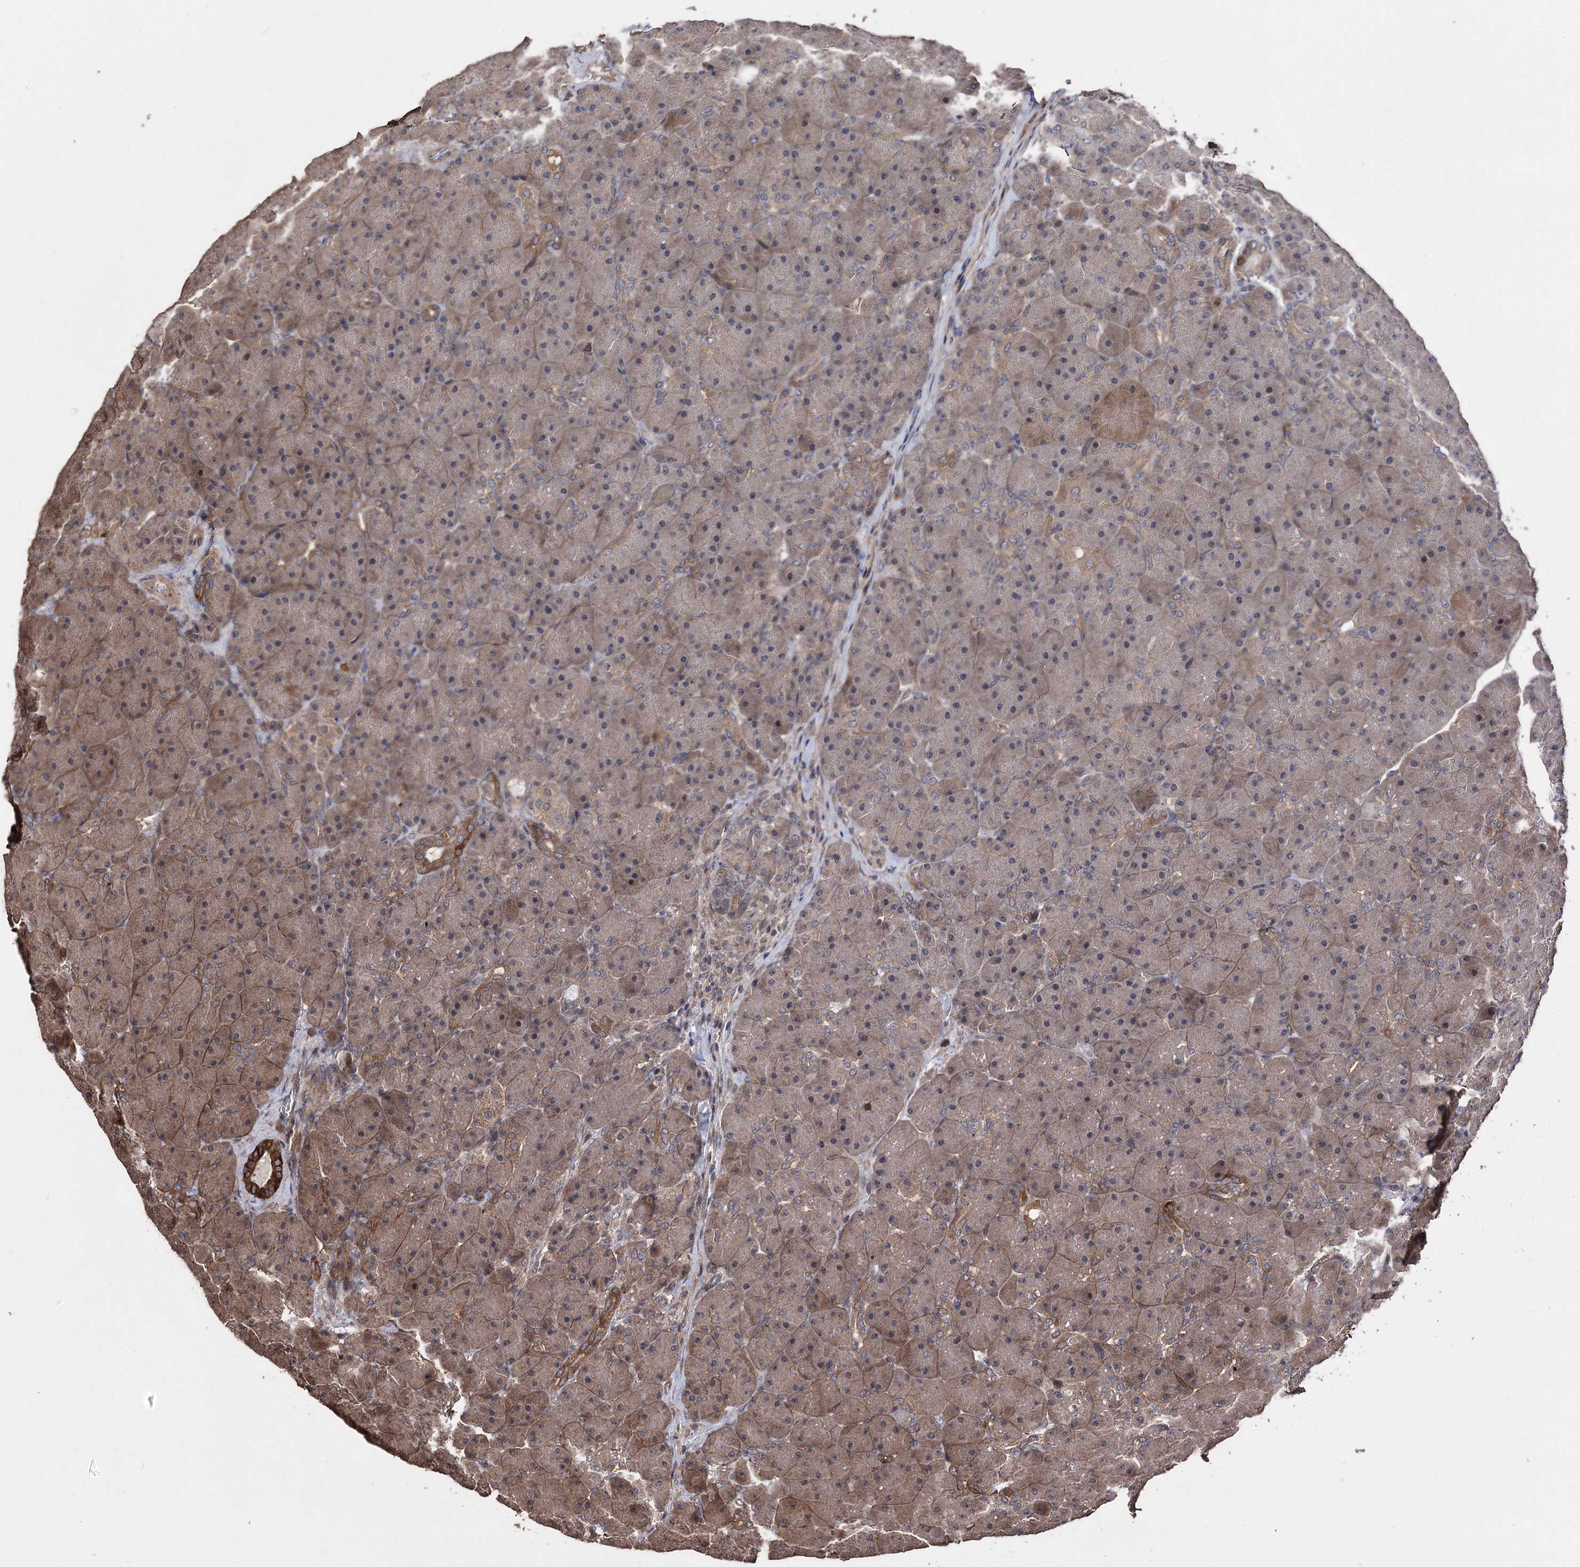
{"staining": {"intensity": "moderate", "quantity": ">75%", "location": "cytoplasmic/membranous"}, "tissue": "pancreas", "cell_type": "Exocrine glandular cells", "image_type": "normal", "snomed": [{"axis": "morphology", "description": "Normal tissue, NOS"}, {"axis": "topography", "description": "Pancreas"}], "caption": "Protein staining of unremarkable pancreas exhibits moderate cytoplasmic/membranous expression in about >75% of exocrine glandular cells.", "gene": "RASSF3", "patient": {"sex": "male", "age": 66}}